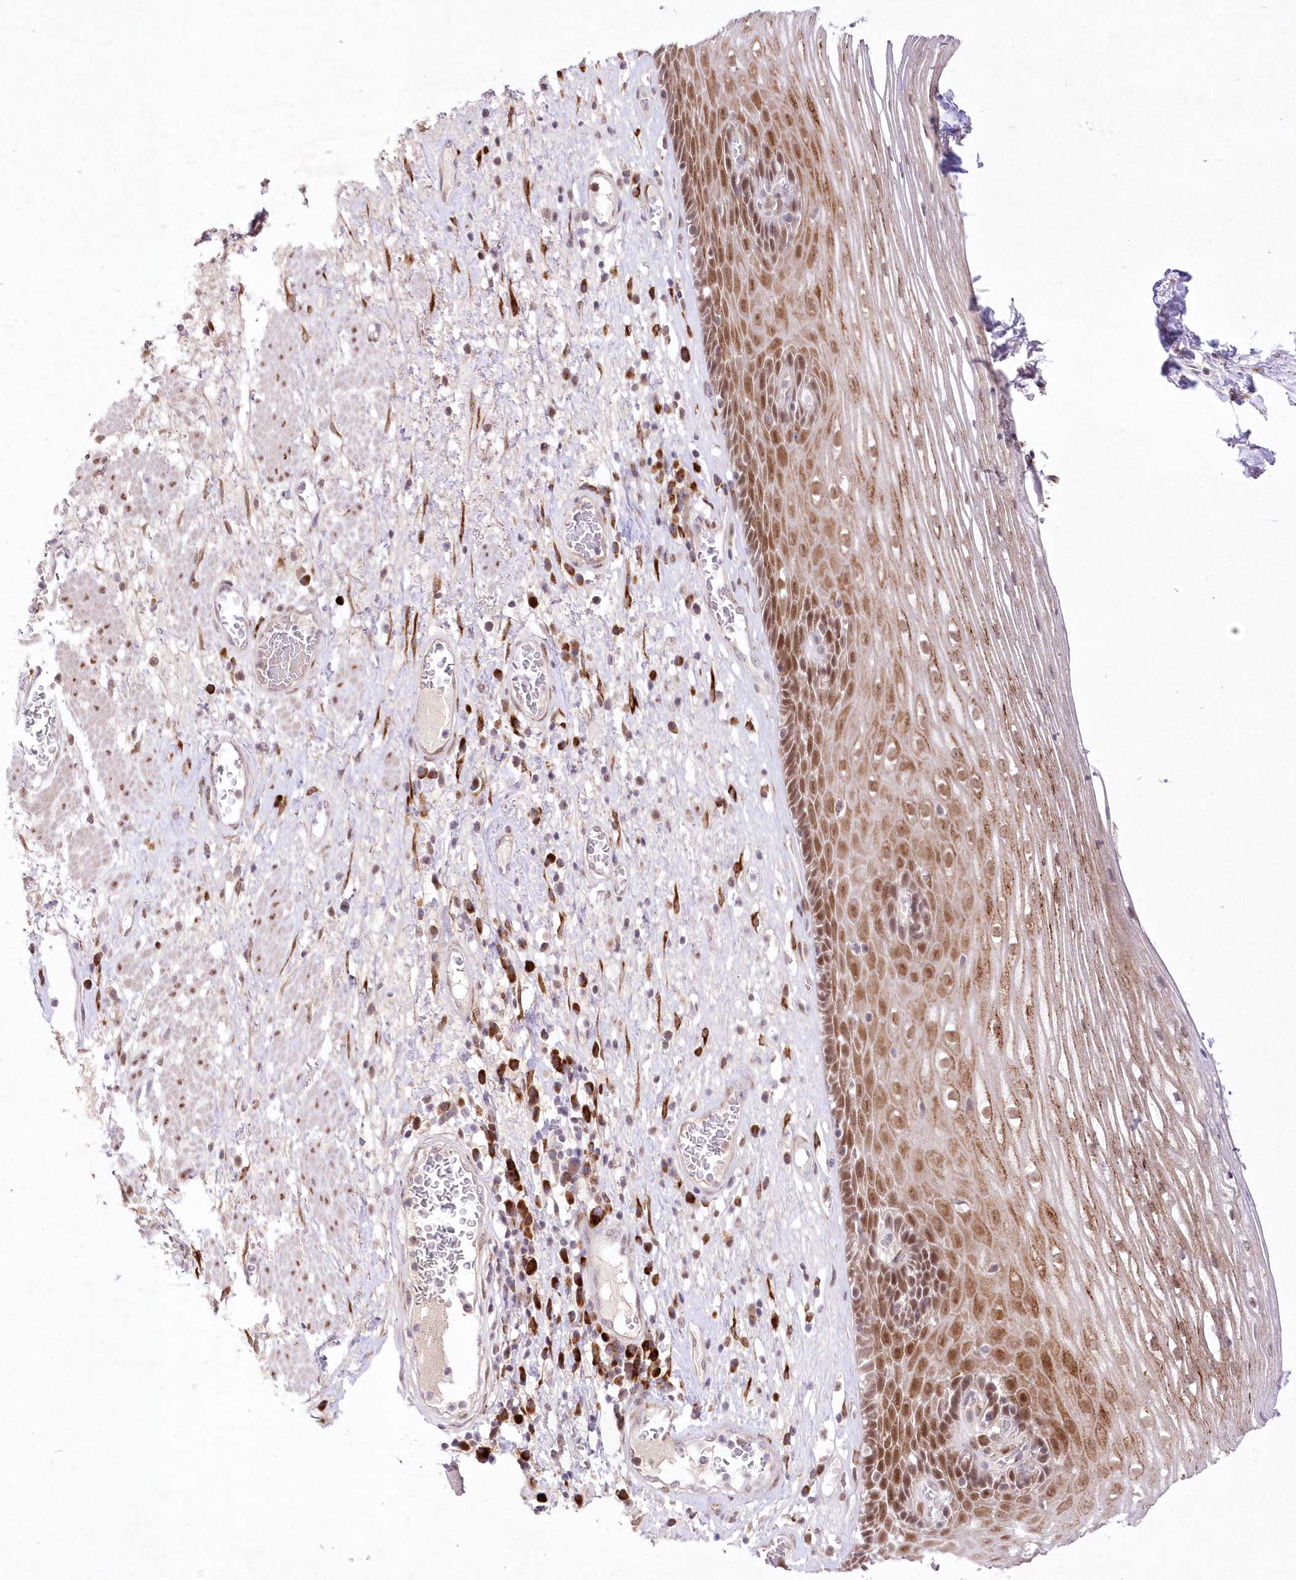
{"staining": {"intensity": "moderate", "quantity": ">75%", "location": "nuclear"}, "tissue": "esophagus", "cell_type": "Squamous epithelial cells", "image_type": "normal", "snomed": [{"axis": "morphology", "description": "Normal tissue, NOS"}, {"axis": "morphology", "description": "Adenocarcinoma, NOS"}, {"axis": "topography", "description": "Esophagus"}], "caption": "The histopathology image demonstrates staining of benign esophagus, revealing moderate nuclear protein expression (brown color) within squamous epithelial cells. (DAB IHC with brightfield microscopy, high magnification).", "gene": "LDB1", "patient": {"sex": "male", "age": 62}}